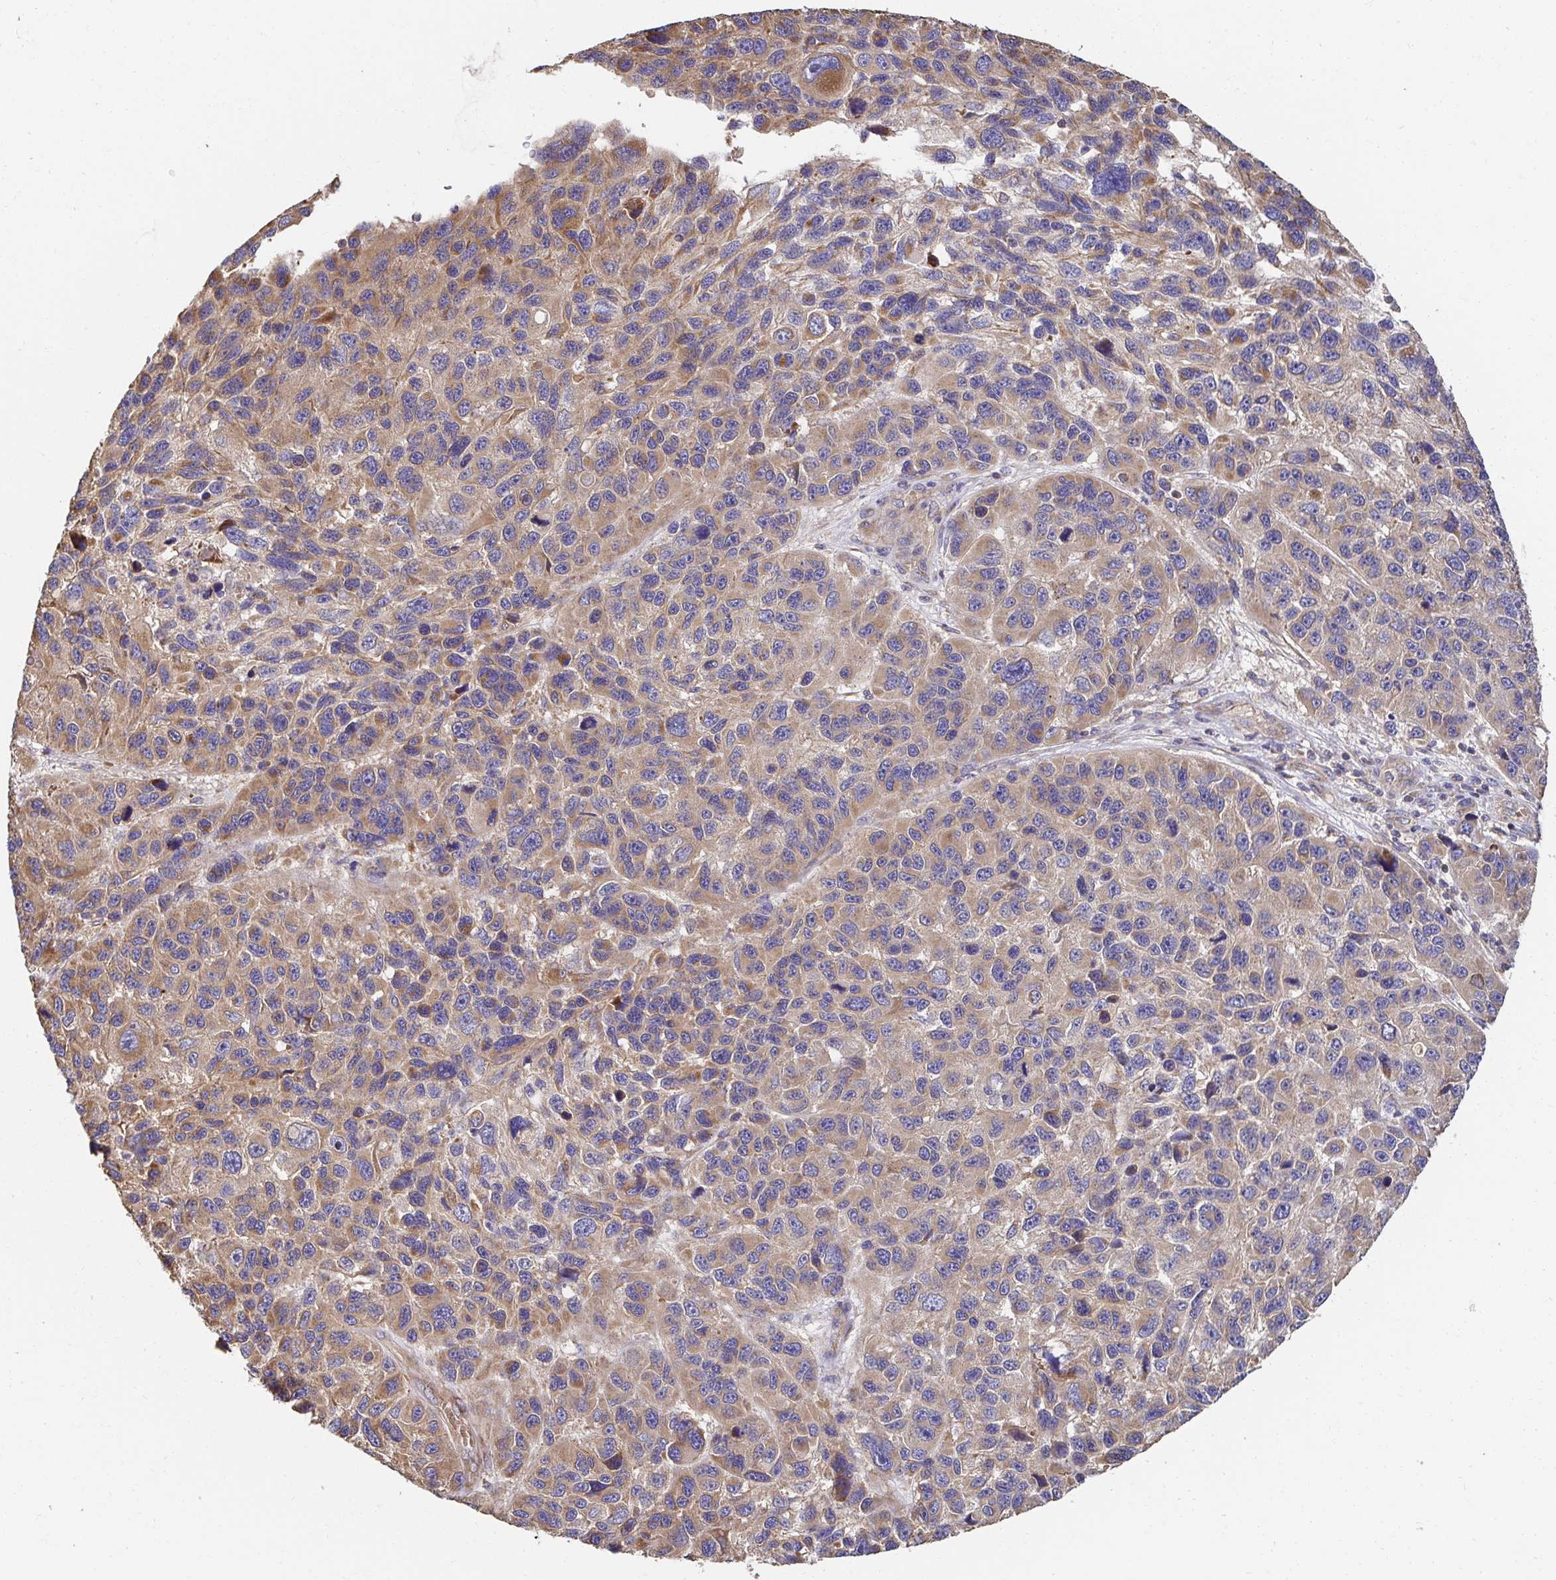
{"staining": {"intensity": "moderate", "quantity": ">75%", "location": "cytoplasmic/membranous"}, "tissue": "melanoma", "cell_type": "Tumor cells", "image_type": "cancer", "snomed": [{"axis": "morphology", "description": "Malignant melanoma, NOS"}, {"axis": "topography", "description": "Skin"}], "caption": "Human melanoma stained with a brown dye exhibits moderate cytoplasmic/membranous positive positivity in about >75% of tumor cells.", "gene": "APBB1", "patient": {"sex": "male", "age": 53}}